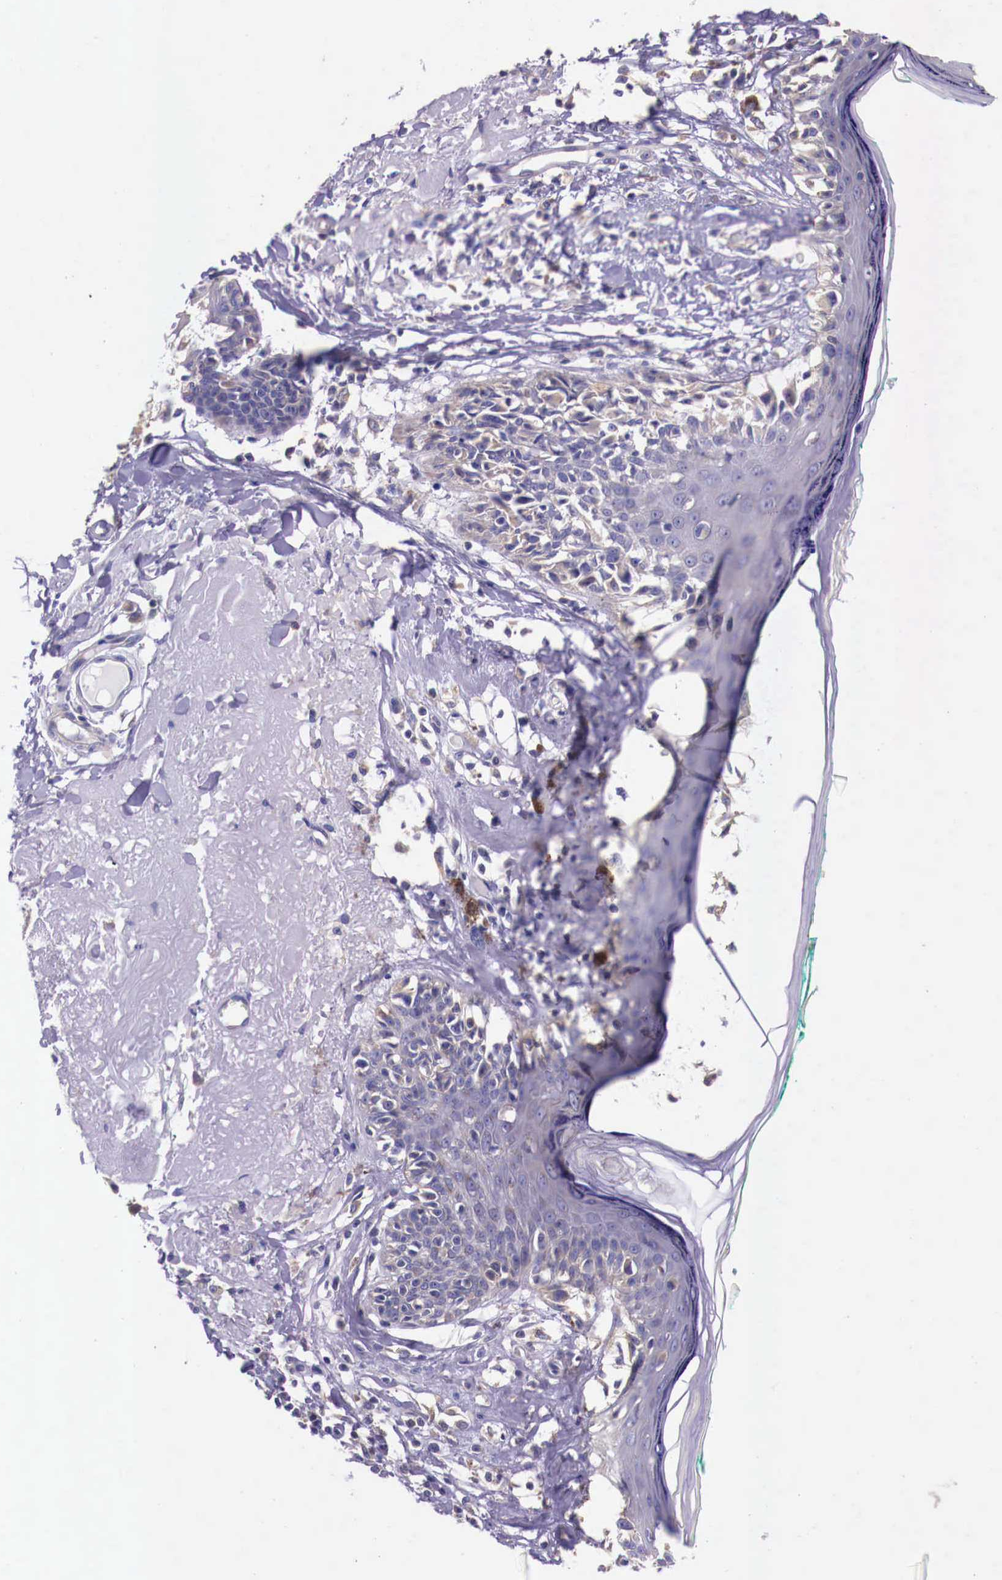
{"staining": {"intensity": "weak", "quantity": "25%-75%", "location": "cytoplasmic/membranous"}, "tissue": "melanoma", "cell_type": "Tumor cells", "image_type": "cancer", "snomed": [{"axis": "morphology", "description": "Malignant melanoma, NOS"}, {"axis": "topography", "description": "Skin"}], "caption": "Protein staining exhibits weak cytoplasmic/membranous expression in about 25%-75% of tumor cells in malignant melanoma.", "gene": "GRIPAP1", "patient": {"sex": "male", "age": 80}}